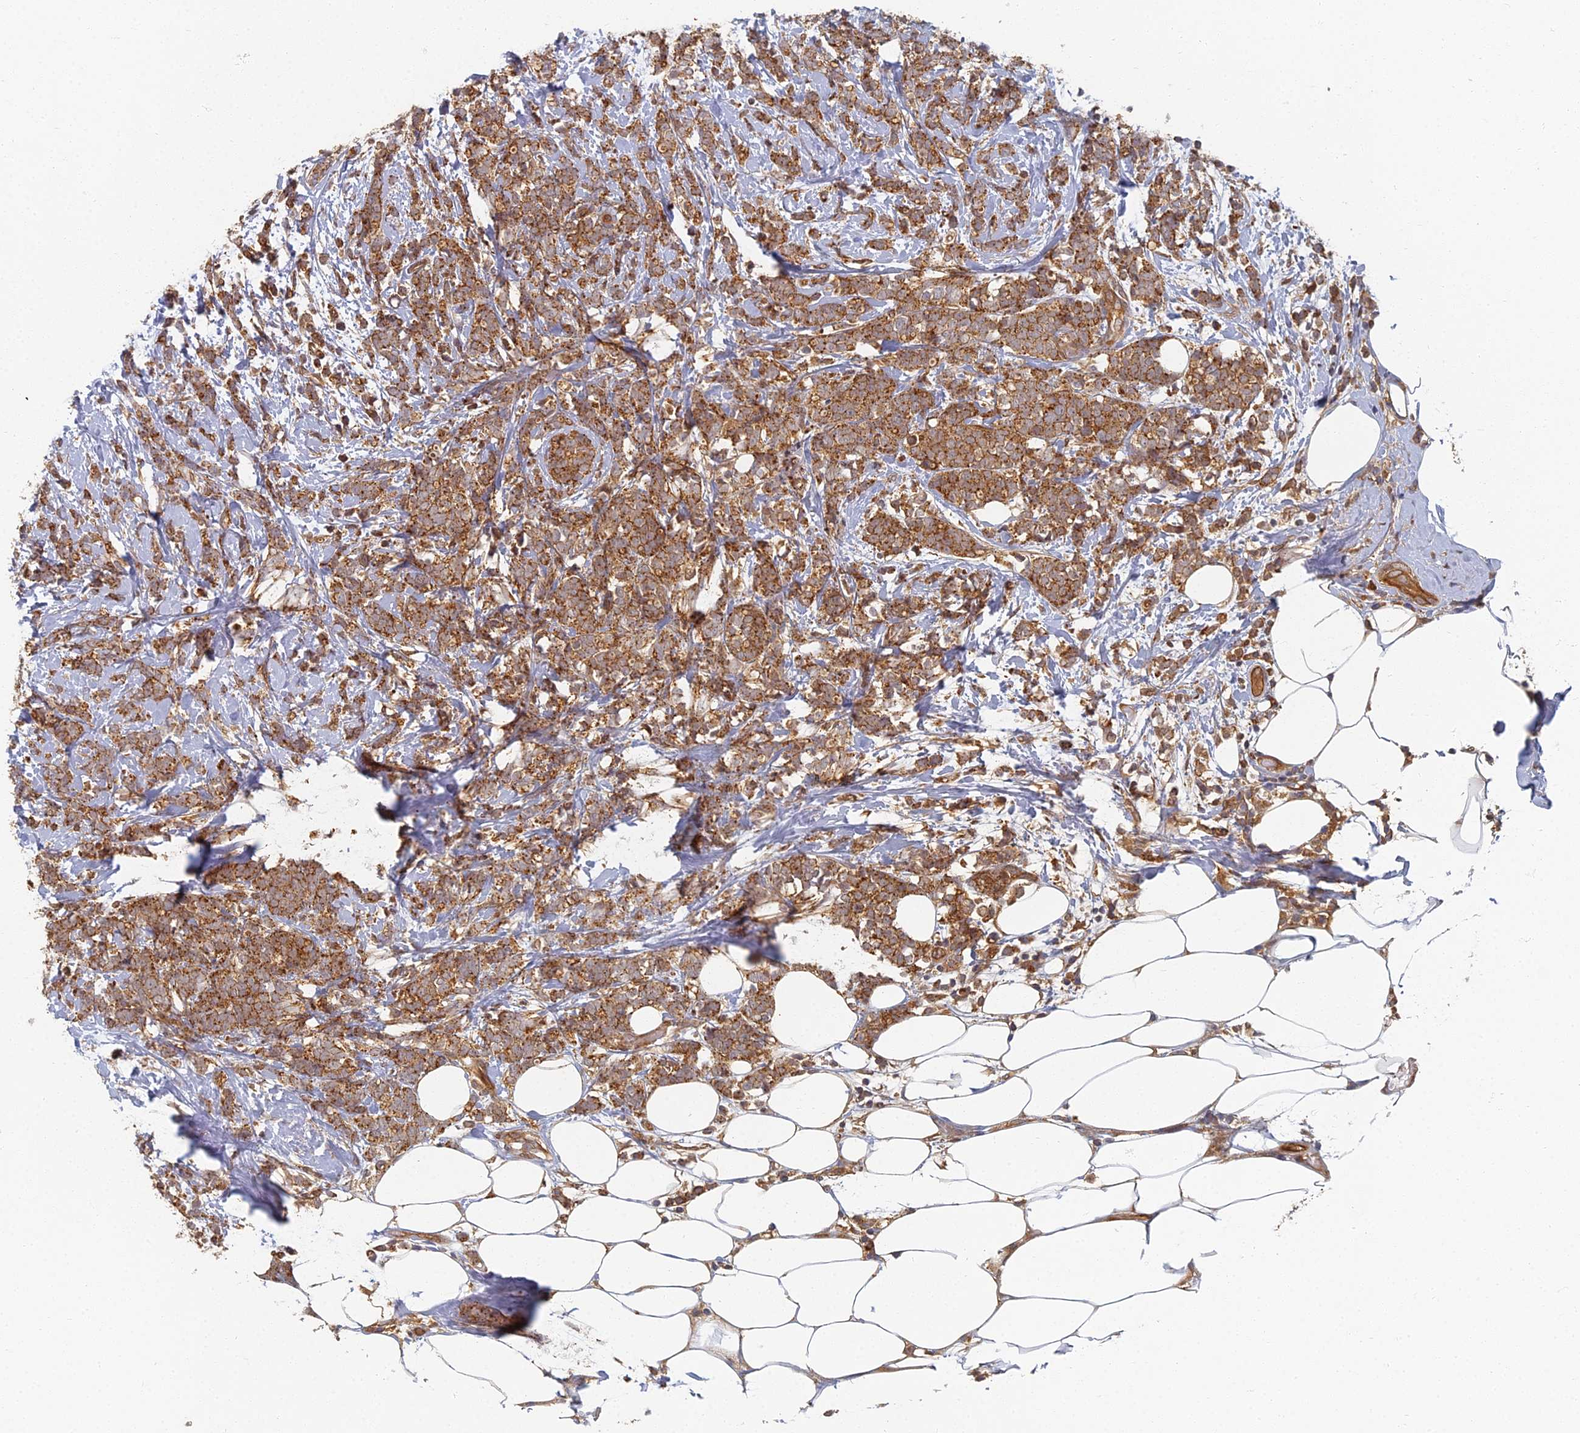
{"staining": {"intensity": "strong", "quantity": ">75%", "location": "cytoplasmic/membranous"}, "tissue": "breast cancer", "cell_type": "Tumor cells", "image_type": "cancer", "snomed": [{"axis": "morphology", "description": "Lobular carcinoma"}, {"axis": "topography", "description": "Breast"}], "caption": "Immunohistochemistry (IHC) image of neoplastic tissue: human breast cancer (lobular carcinoma) stained using immunohistochemistry displays high levels of strong protein expression localized specifically in the cytoplasmic/membranous of tumor cells, appearing as a cytoplasmic/membranous brown color.", "gene": "INO80D", "patient": {"sex": "female", "age": 58}}